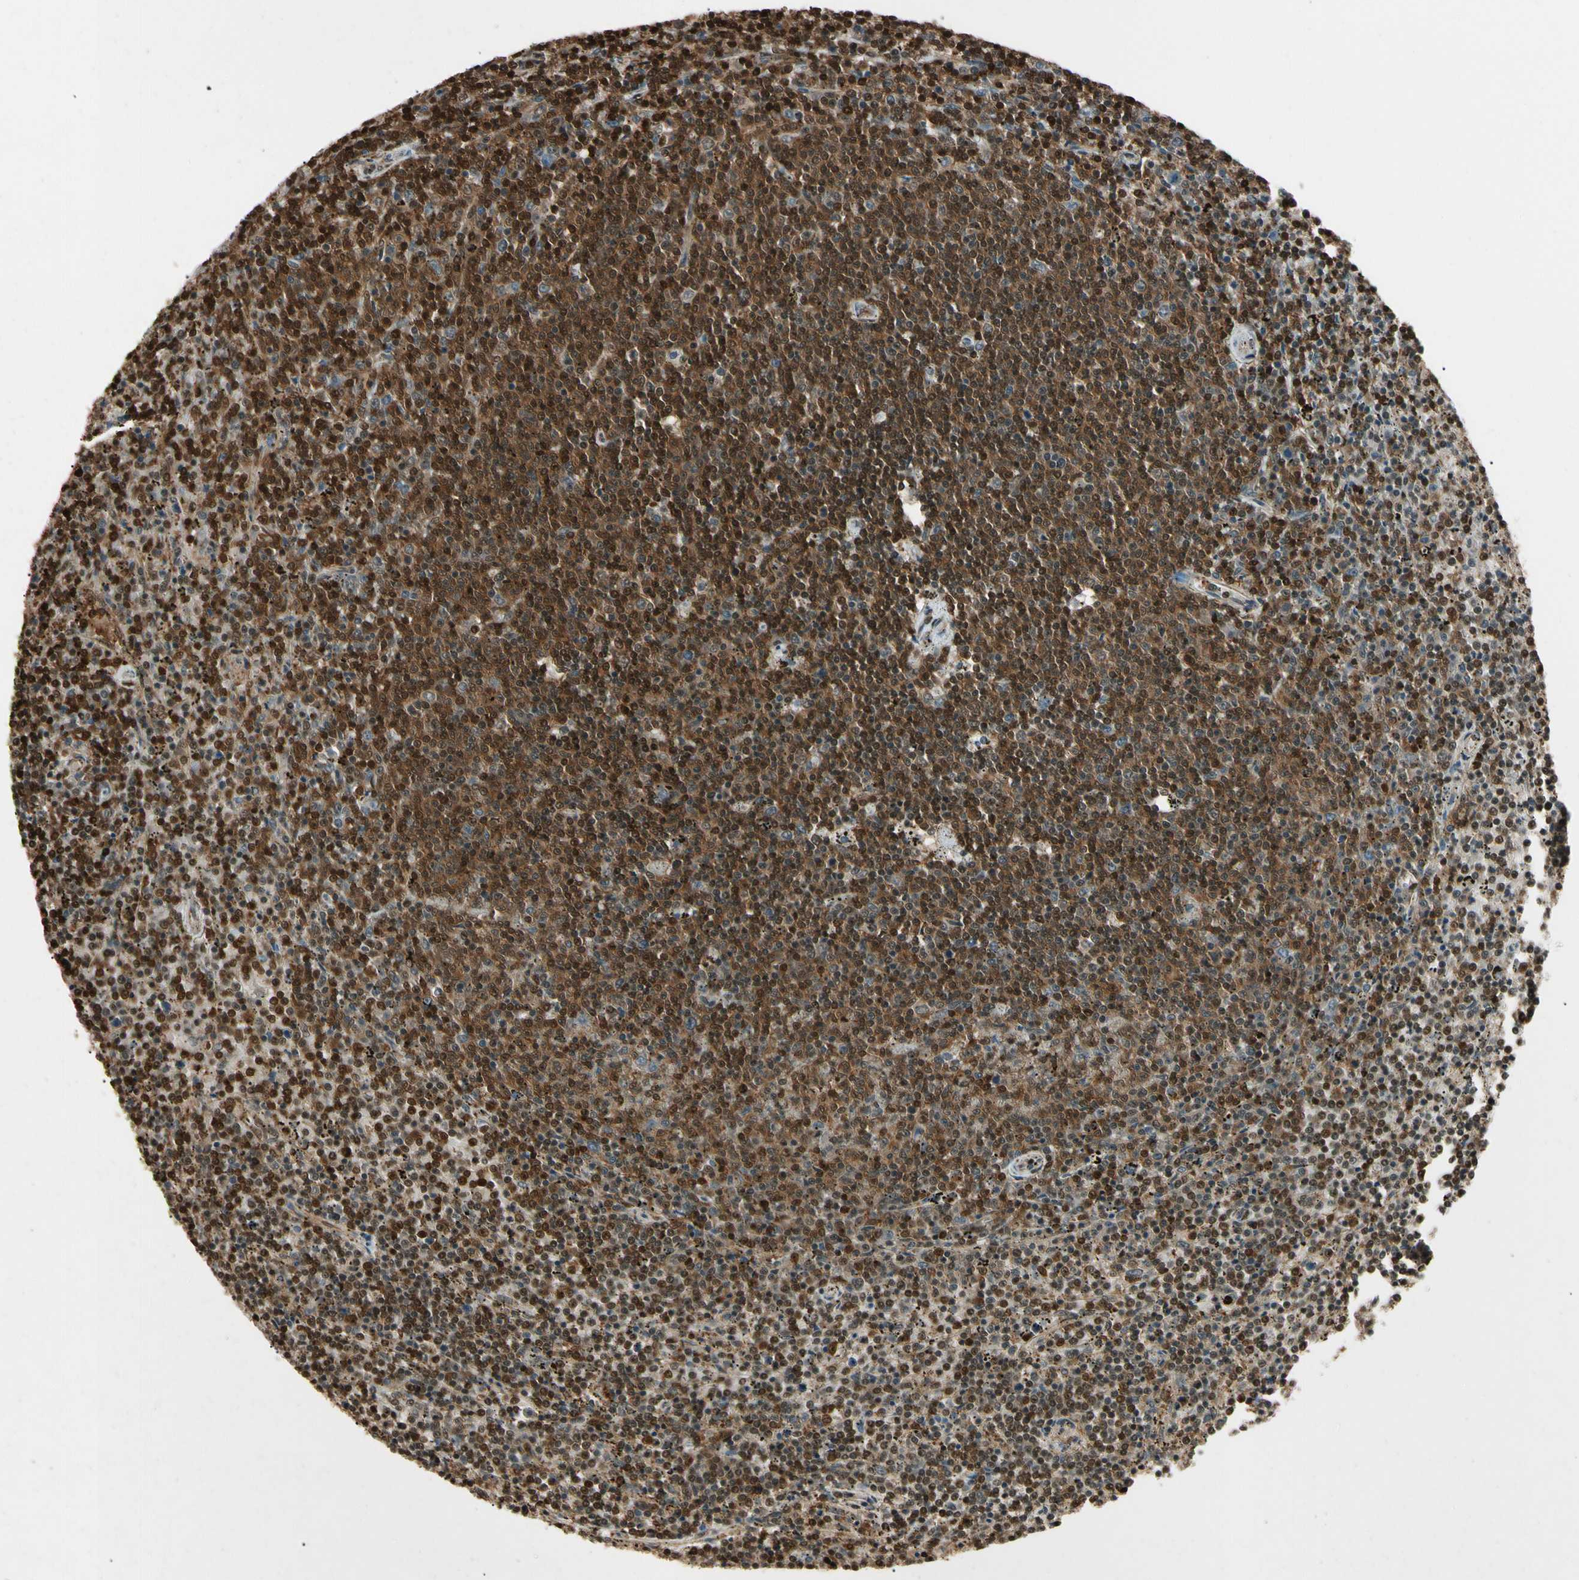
{"staining": {"intensity": "strong", "quantity": ">75%", "location": "nuclear"}, "tissue": "lymphoma", "cell_type": "Tumor cells", "image_type": "cancer", "snomed": [{"axis": "morphology", "description": "Malignant lymphoma, non-Hodgkin's type, Low grade"}, {"axis": "topography", "description": "Spleen"}], "caption": "A brown stain labels strong nuclear staining of a protein in human malignant lymphoma, non-Hodgkin's type (low-grade) tumor cells. Nuclei are stained in blue.", "gene": "YWHAQ", "patient": {"sex": "female", "age": 50}}